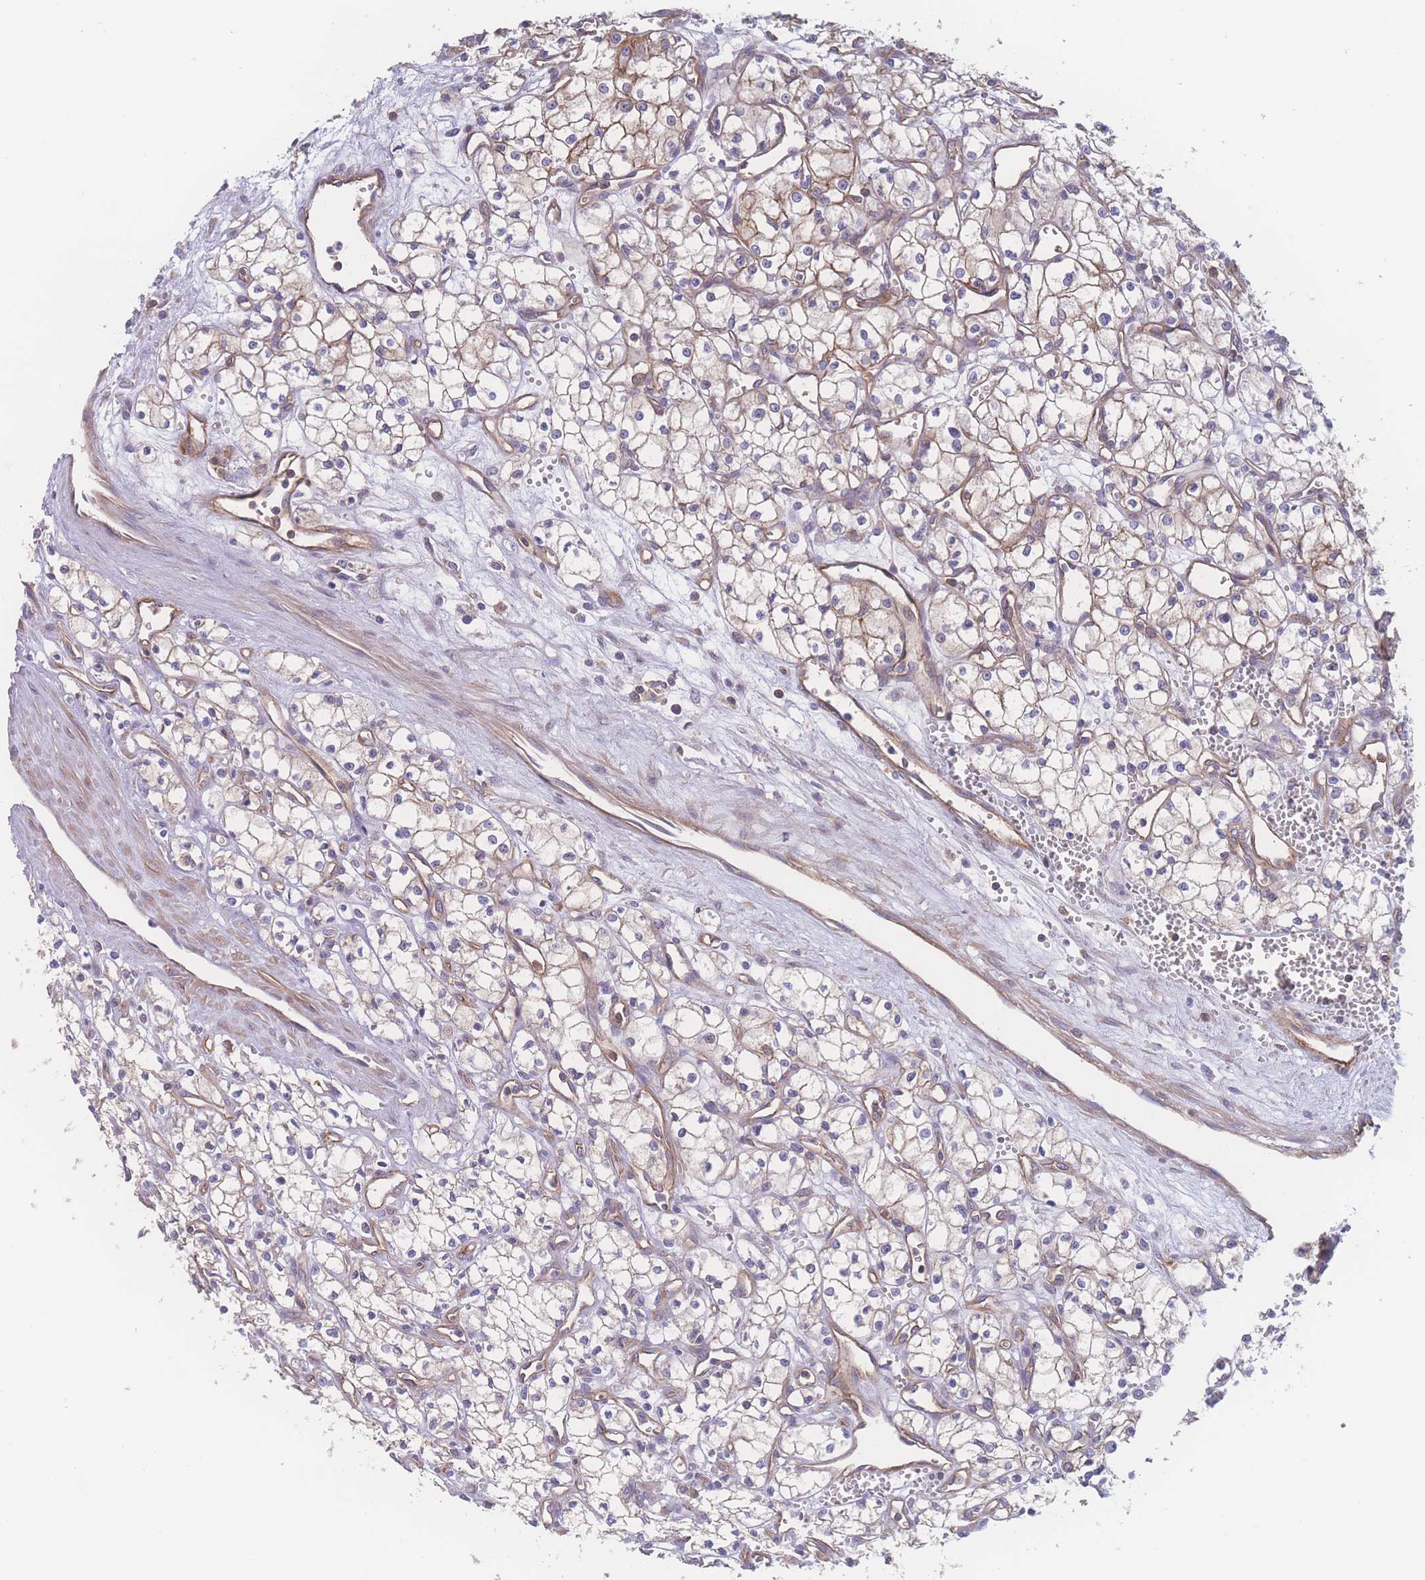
{"staining": {"intensity": "moderate", "quantity": ">75%", "location": "cytoplasmic/membranous"}, "tissue": "renal cancer", "cell_type": "Tumor cells", "image_type": "cancer", "snomed": [{"axis": "morphology", "description": "Adenocarcinoma, NOS"}, {"axis": "topography", "description": "Kidney"}], "caption": "Moderate cytoplasmic/membranous protein positivity is seen in about >75% of tumor cells in adenocarcinoma (renal).", "gene": "CFAP97", "patient": {"sex": "male", "age": 59}}